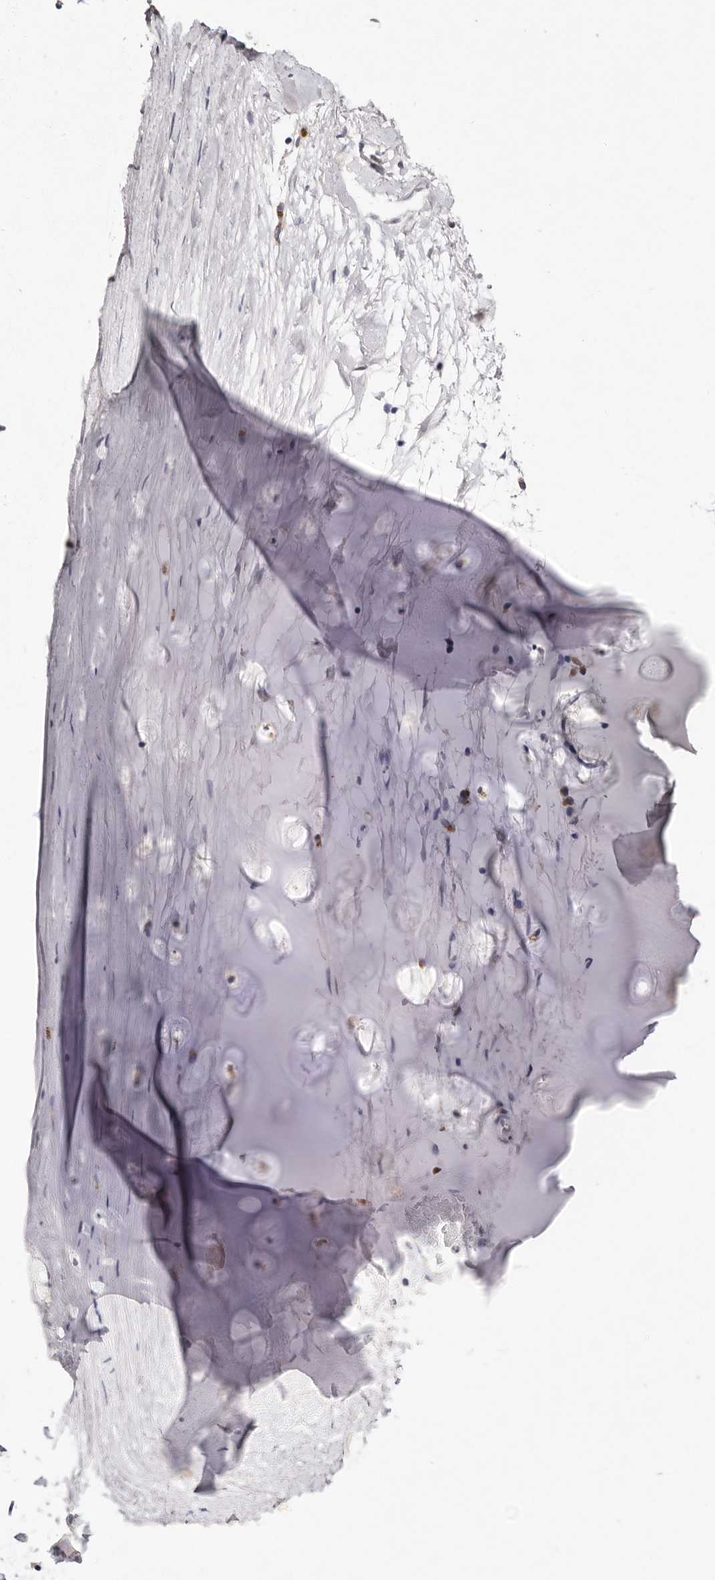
{"staining": {"intensity": "negative", "quantity": "none", "location": "none"}, "tissue": "adipose tissue", "cell_type": "Adipocytes", "image_type": "normal", "snomed": [{"axis": "morphology", "description": "Normal tissue, NOS"}, {"axis": "topography", "description": "Cartilage tissue"}], "caption": "Adipose tissue was stained to show a protein in brown. There is no significant positivity in adipocytes.", "gene": "LGALS7B", "patient": {"sex": "female", "age": 63}}